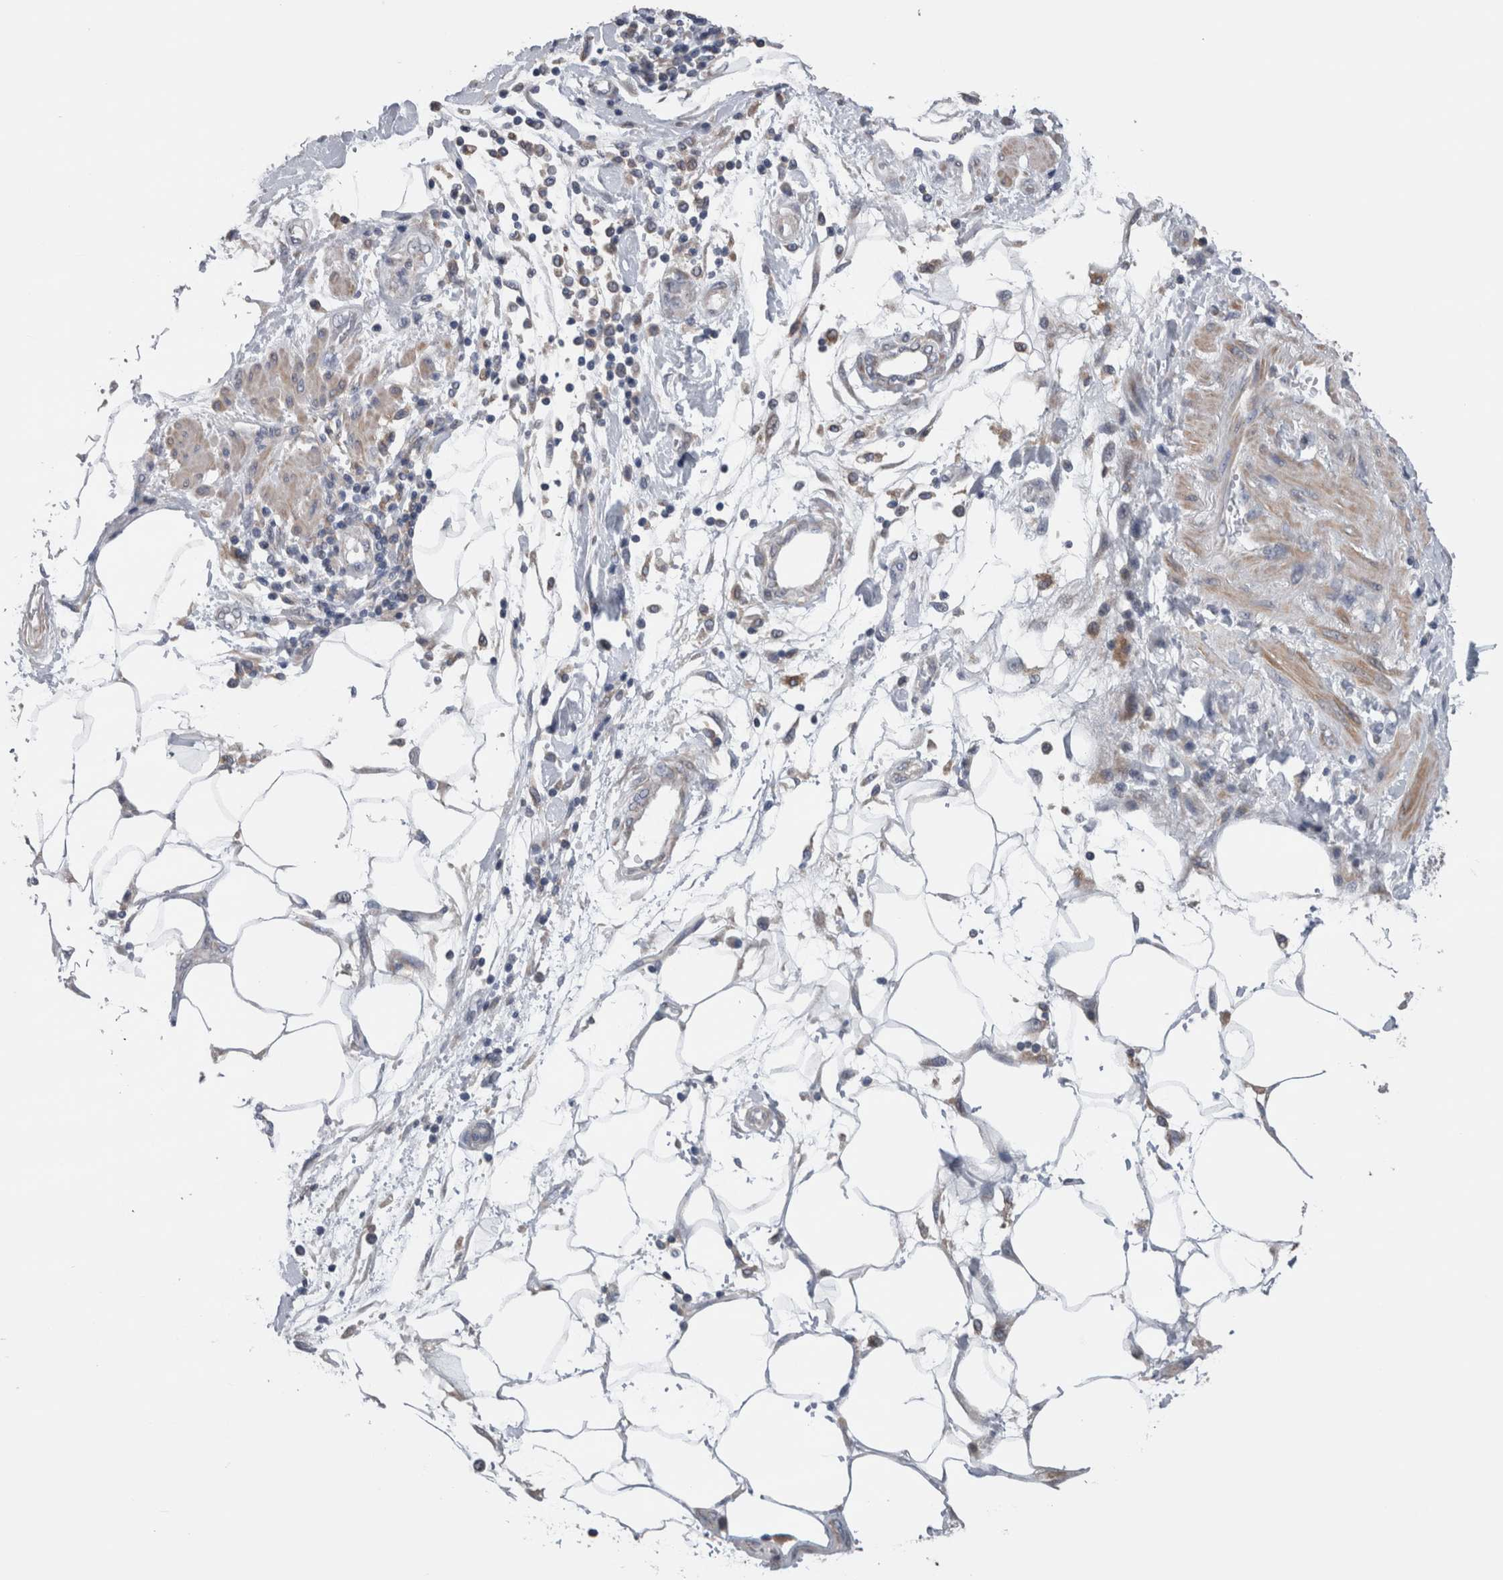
{"staining": {"intensity": "negative", "quantity": "none", "location": "none"}, "tissue": "pancreatic cancer", "cell_type": "Tumor cells", "image_type": "cancer", "snomed": [{"axis": "morphology", "description": "Normal tissue, NOS"}, {"axis": "morphology", "description": "Adenocarcinoma, NOS"}, {"axis": "topography", "description": "Pancreas"}], "caption": "Adenocarcinoma (pancreatic) was stained to show a protein in brown. There is no significant expression in tumor cells. (DAB IHC with hematoxylin counter stain).", "gene": "GDAP1", "patient": {"sex": "female", "age": 71}}